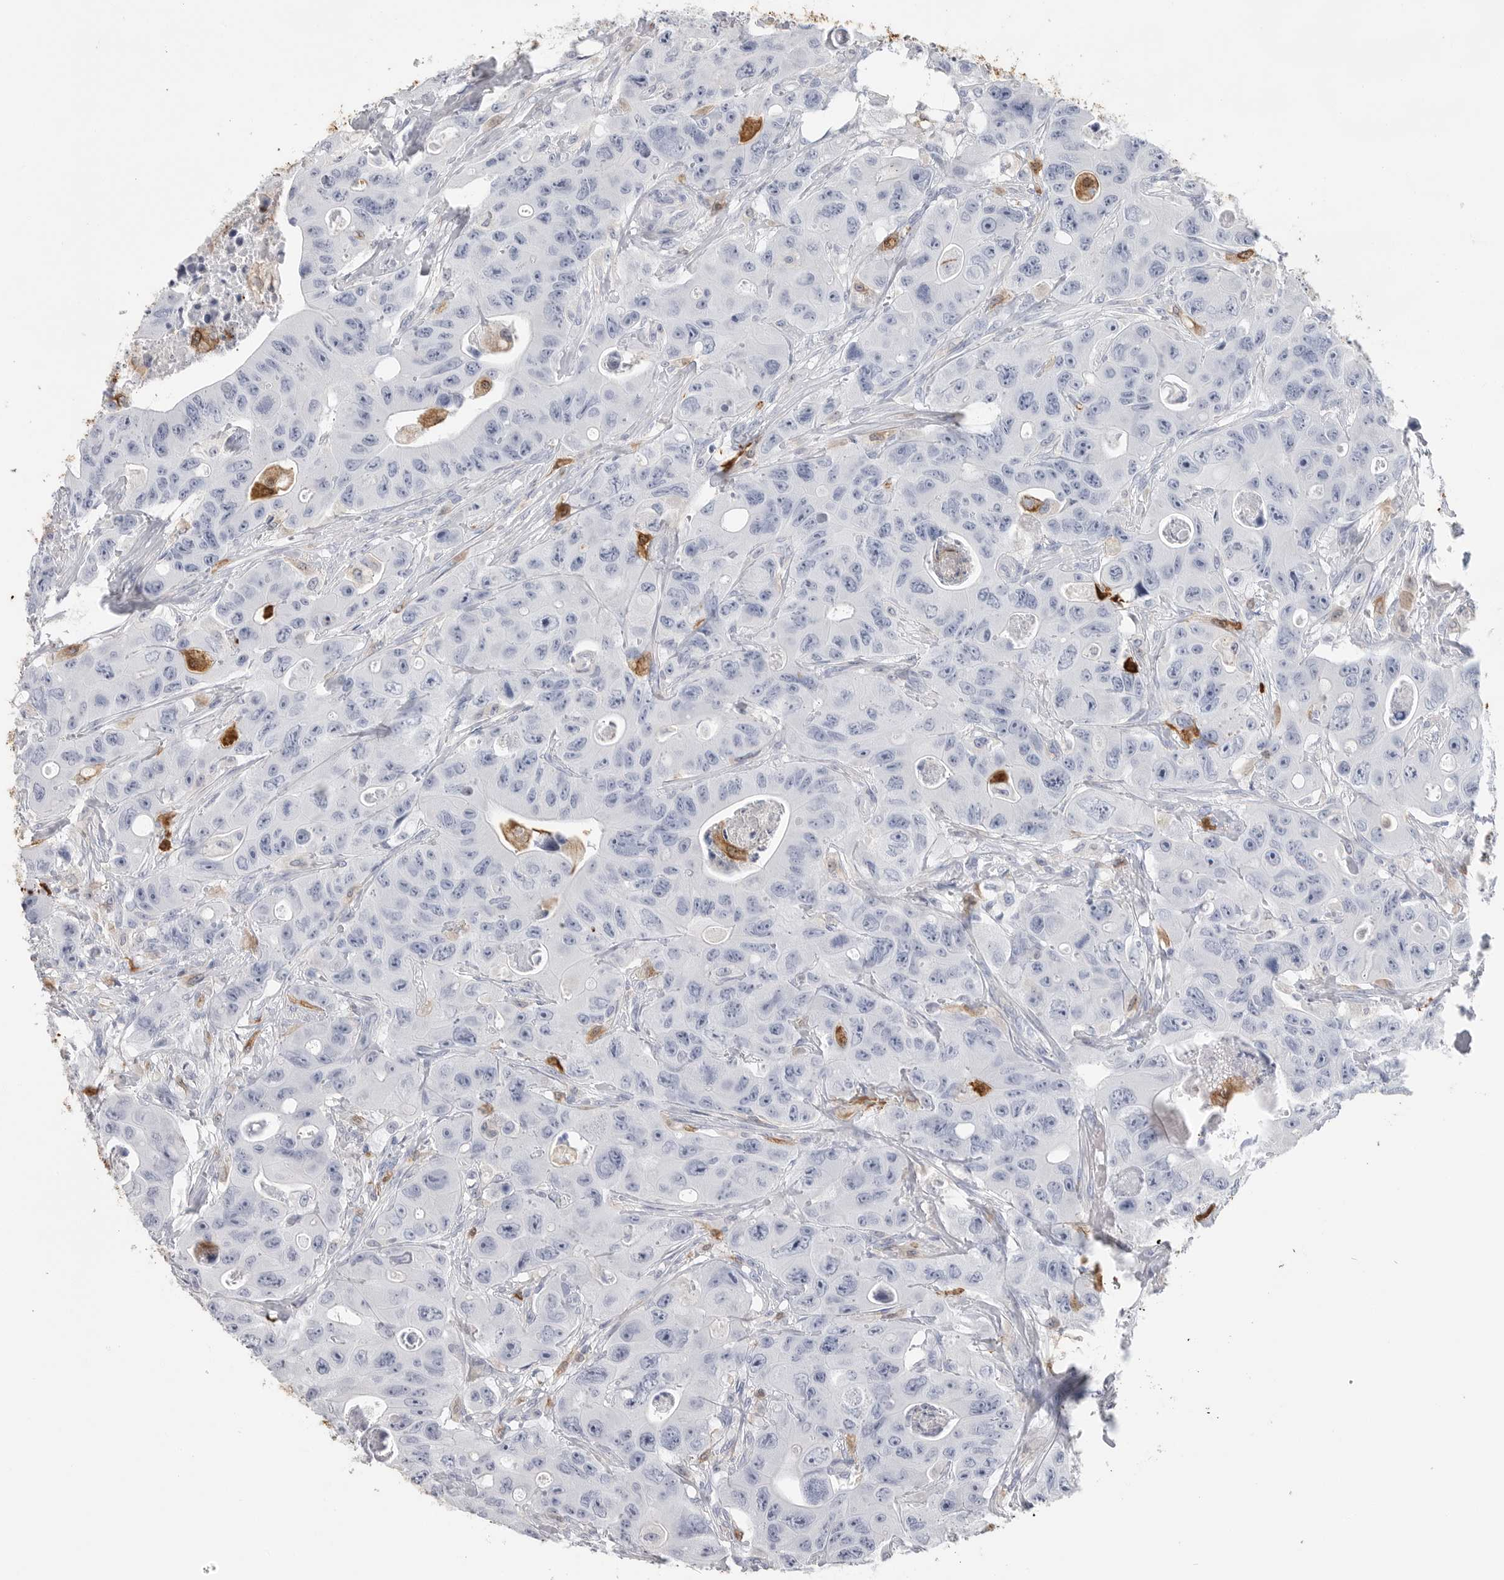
{"staining": {"intensity": "negative", "quantity": "none", "location": "none"}, "tissue": "colorectal cancer", "cell_type": "Tumor cells", "image_type": "cancer", "snomed": [{"axis": "morphology", "description": "Adenocarcinoma, NOS"}, {"axis": "topography", "description": "Colon"}], "caption": "Colorectal adenocarcinoma was stained to show a protein in brown. There is no significant expression in tumor cells.", "gene": "CYB561D1", "patient": {"sex": "female", "age": 46}}